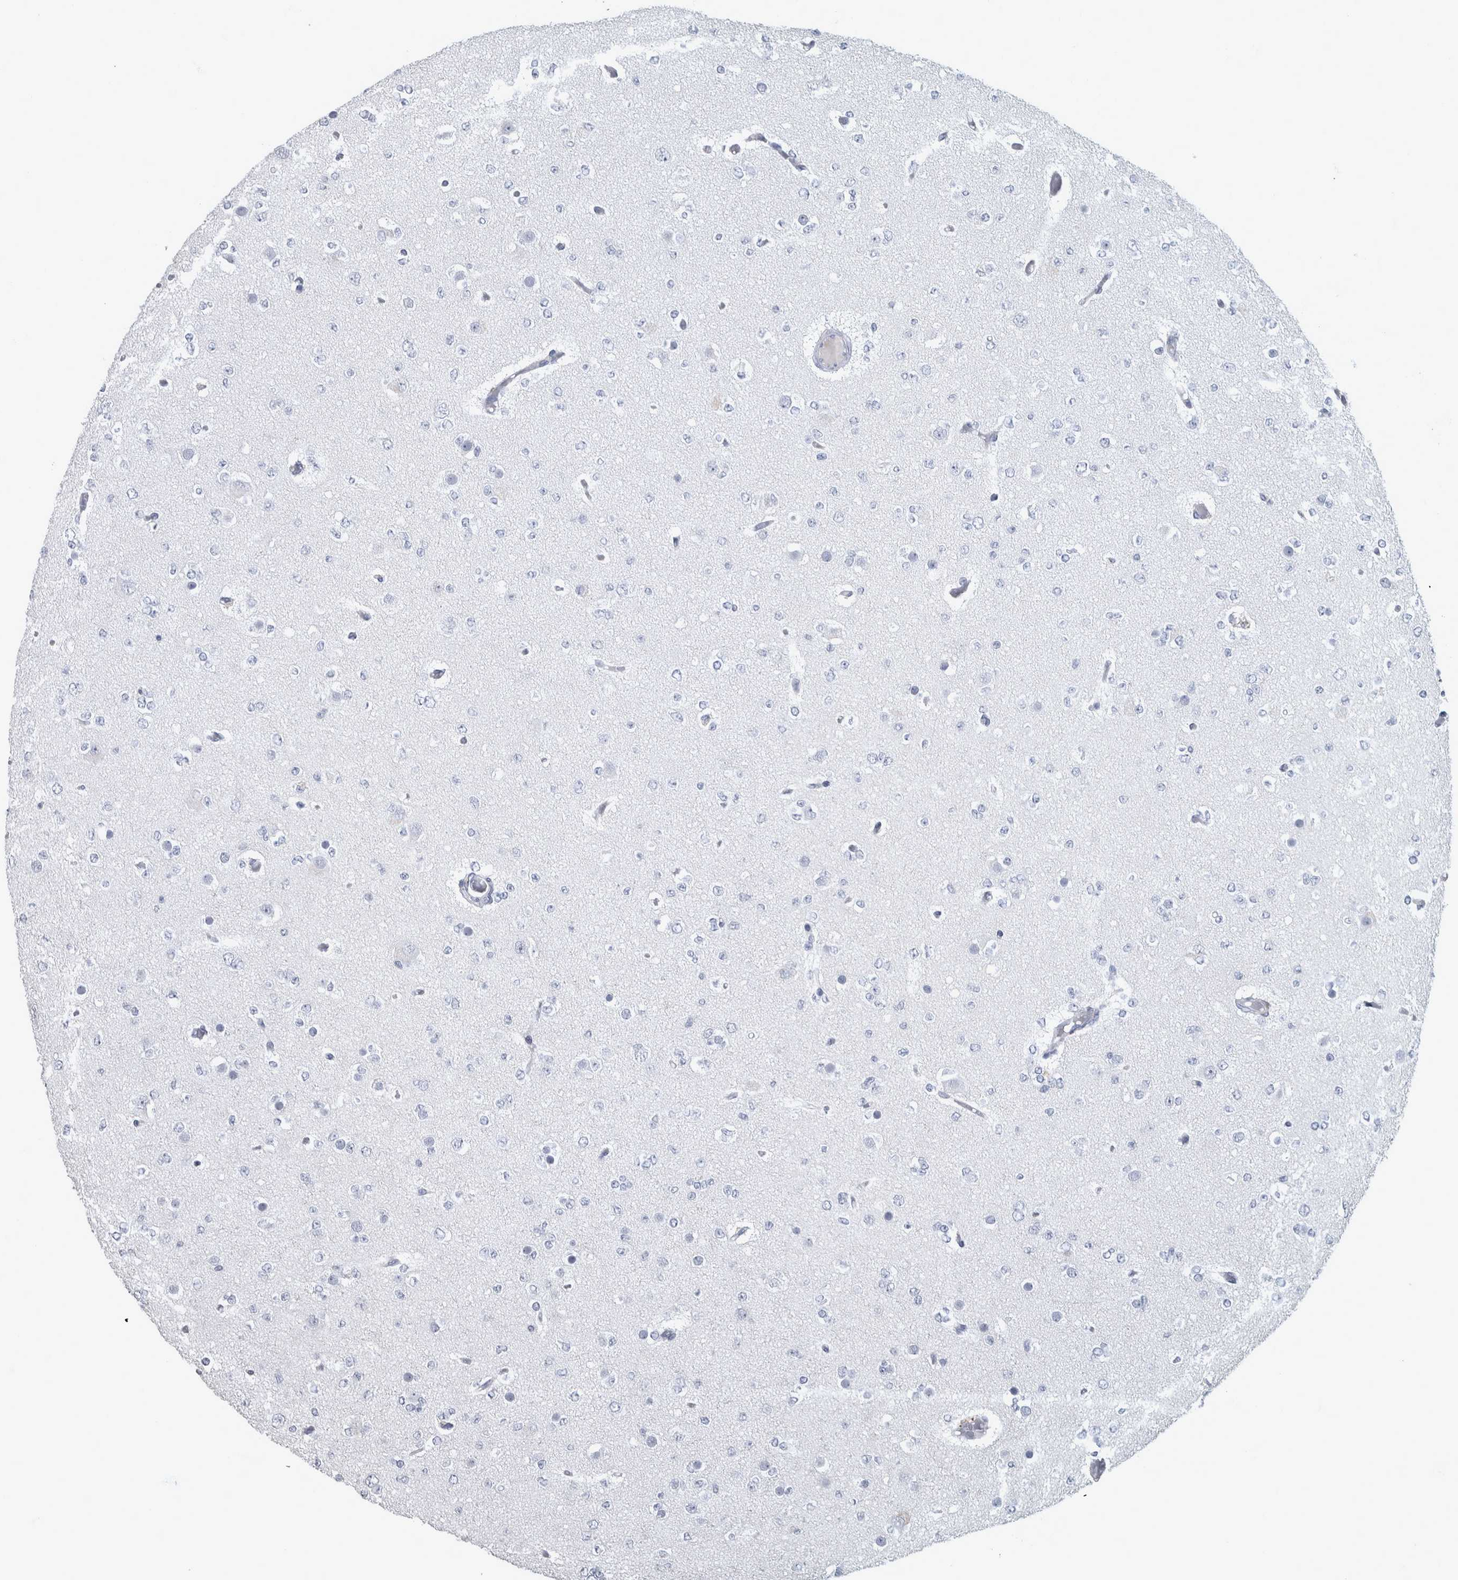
{"staining": {"intensity": "negative", "quantity": "none", "location": "none"}, "tissue": "glioma", "cell_type": "Tumor cells", "image_type": "cancer", "snomed": [{"axis": "morphology", "description": "Glioma, malignant, Low grade"}, {"axis": "topography", "description": "Brain"}], "caption": "IHC image of neoplastic tissue: human malignant glioma (low-grade) stained with DAB demonstrates no significant protein positivity in tumor cells. Brightfield microscopy of immunohistochemistry stained with DAB (3,3'-diaminobenzidine) (brown) and hematoxylin (blue), captured at high magnification.", "gene": "DSG2", "patient": {"sex": "female", "age": 22}}